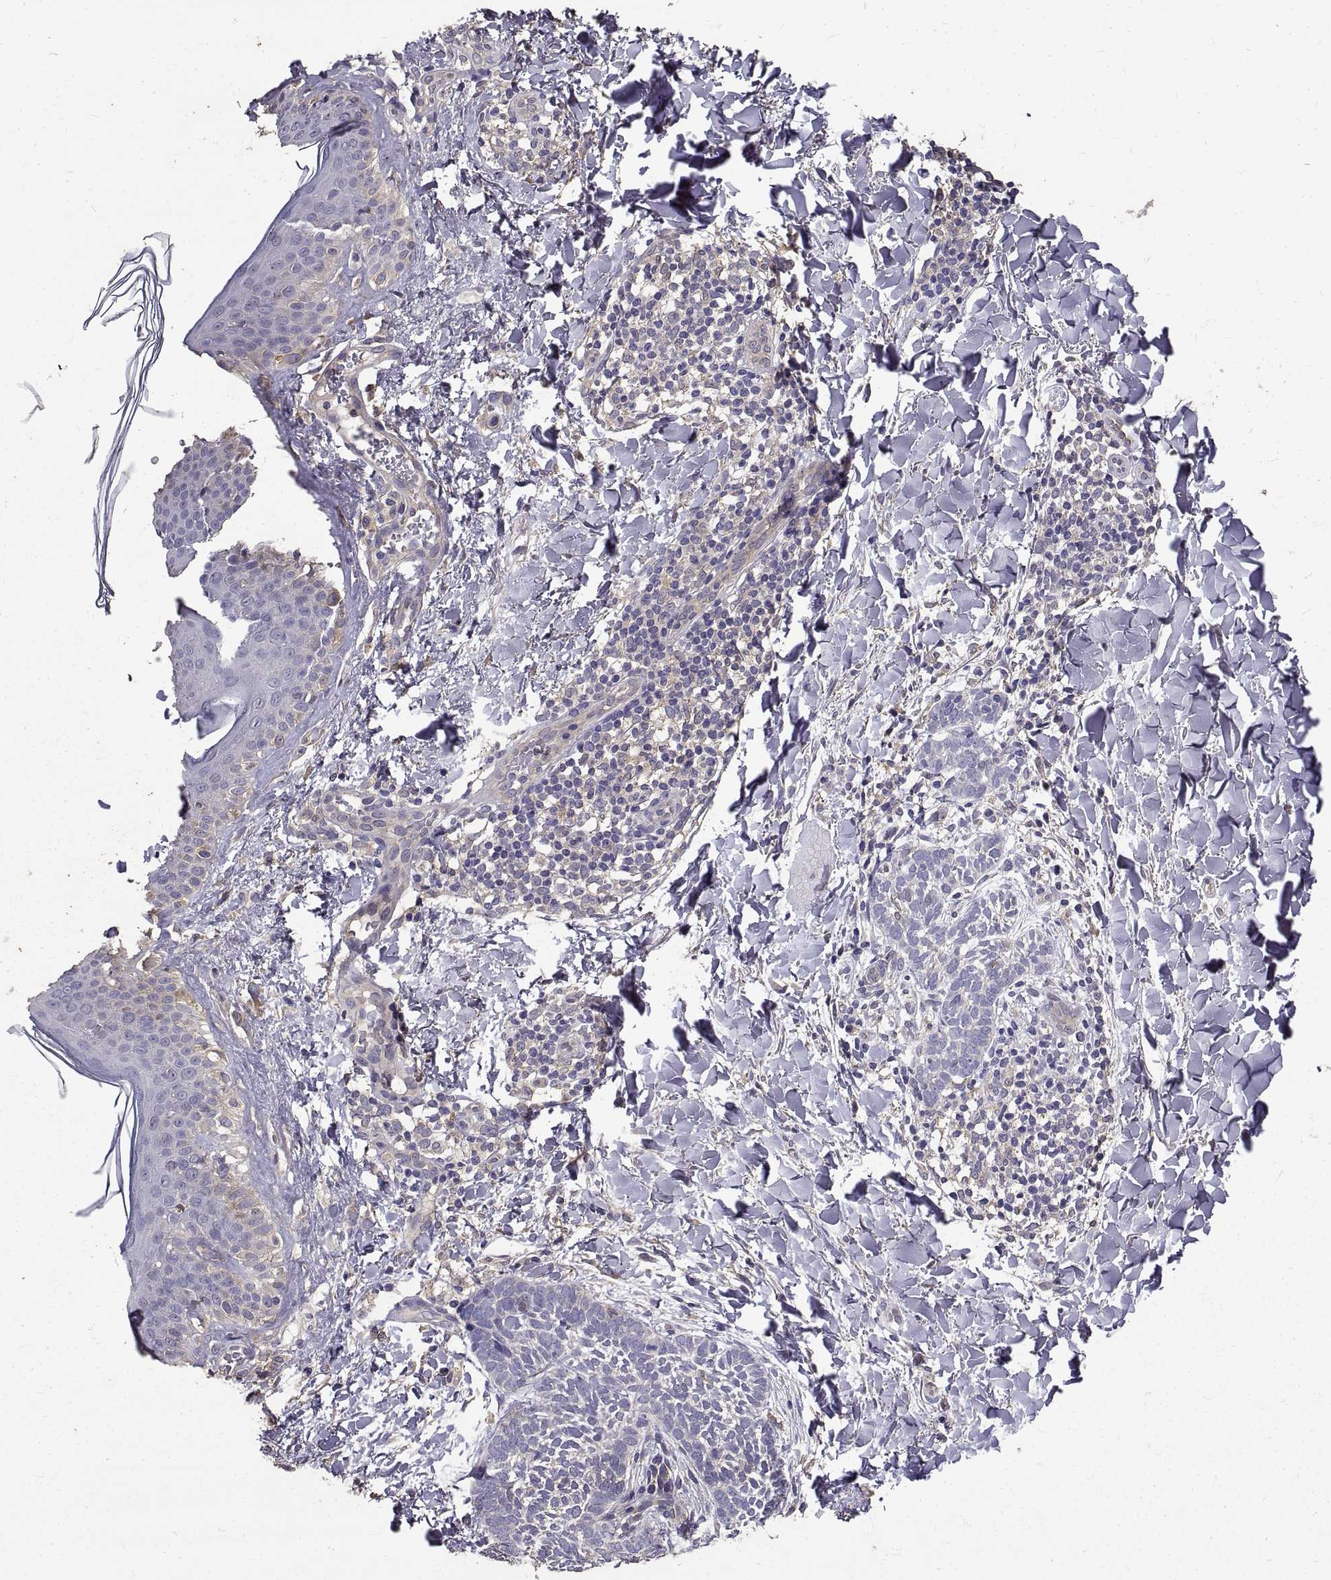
{"staining": {"intensity": "negative", "quantity": "none", "location": "none"}, "tissue": "skin cancer", "cell_type": "Tumor cells", "image_type": "cancer", "snomed": [{"axis": "morphology", "description": "Normal tissue, NOS"}, {"axis": "morphology", "description": "Basal cell carcinoma"}, {"axis": "topography", "description": "Skin"}], "caption": "There is no significant expression in tumor cells of skin cancer (basal cell carcinoma).", "gene": "PEA15", "patient": {"sex": "male", "age": 46}}